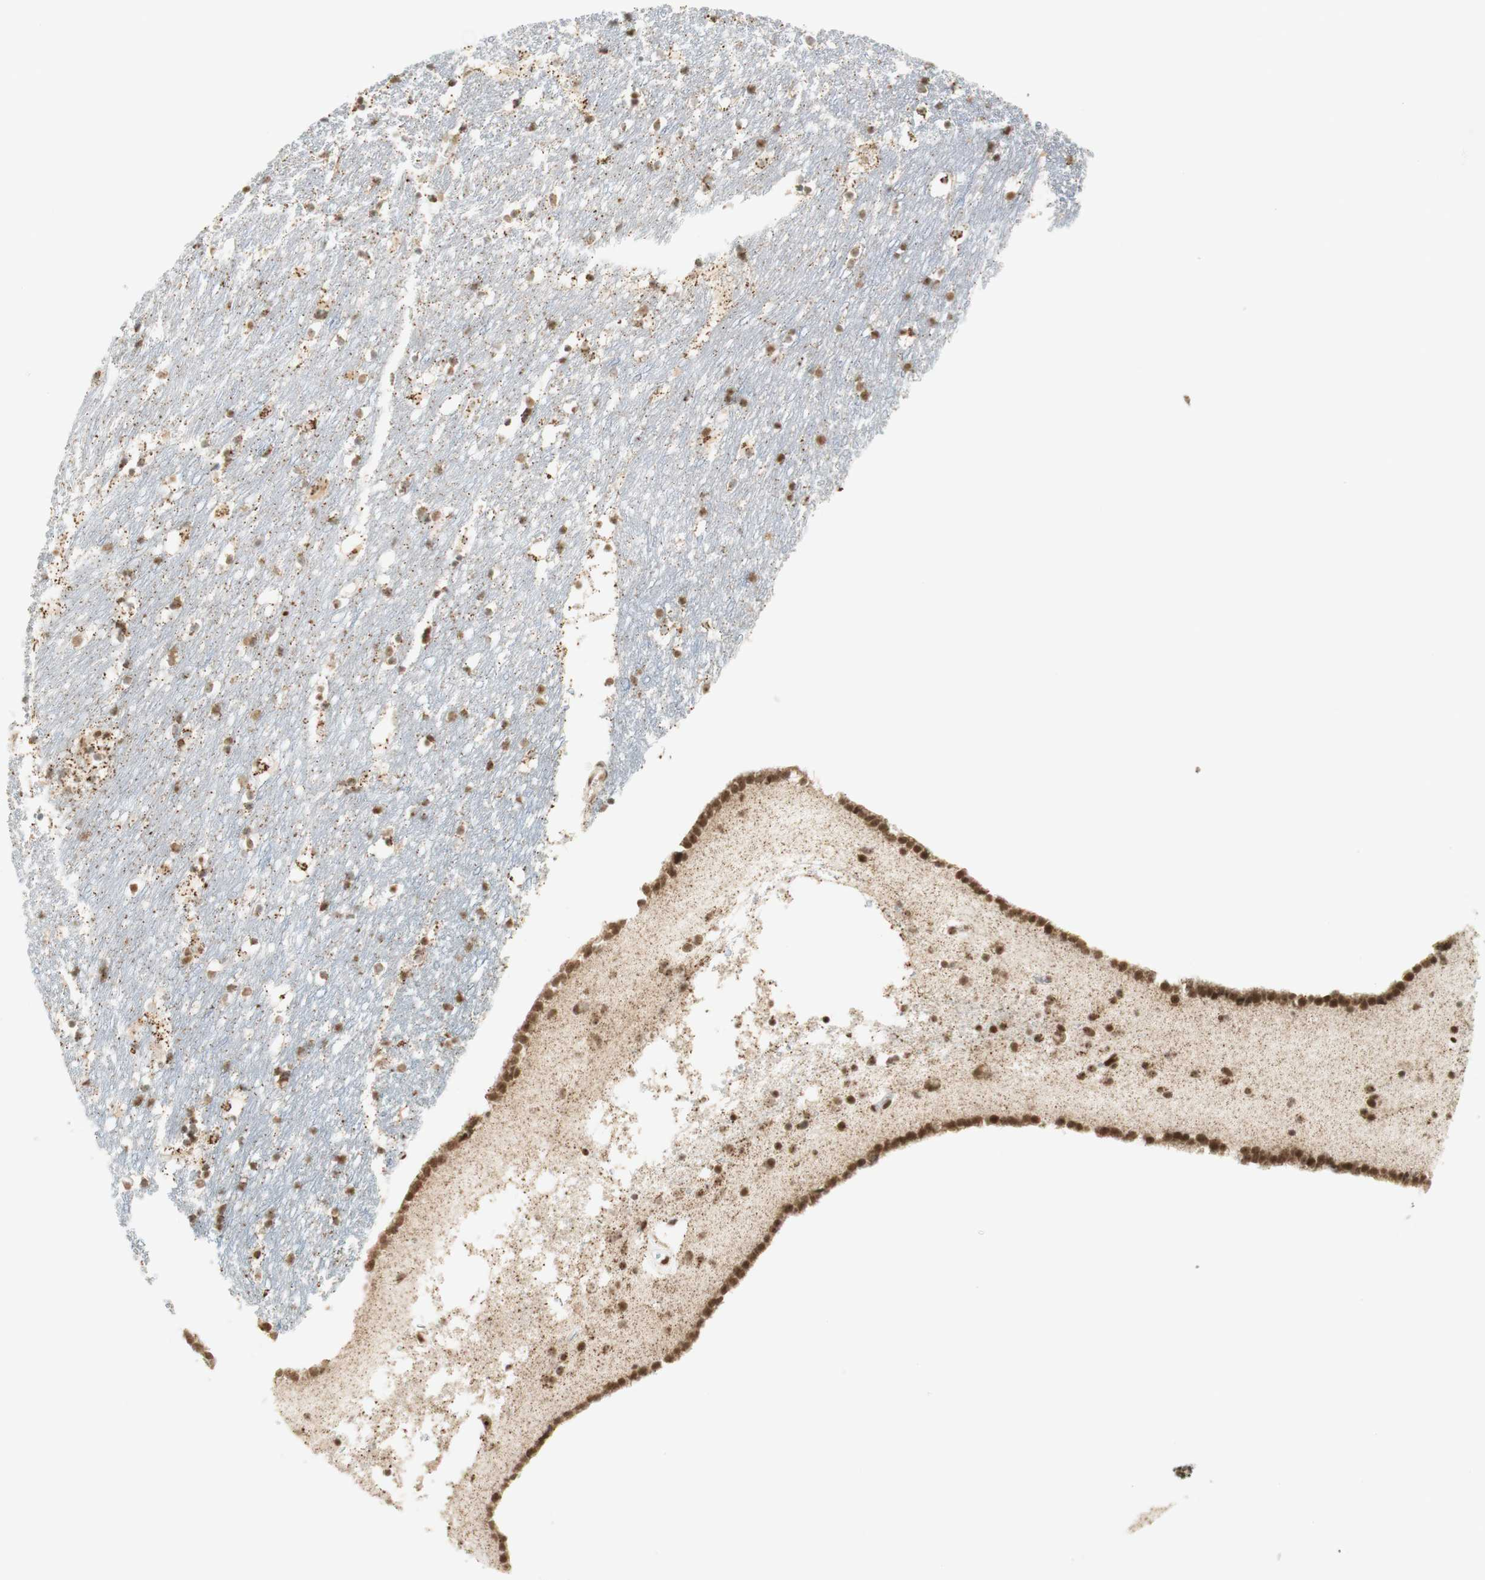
{"staining": {"intensity": "moderate", "quantity": ">75%", "location": "nuclear"}, "tissue": "caudate", "cell_type": "Glial cells", "image_type": "normal", "snomed": [{"axis": "morphology", "description": "Normal tissue, NOS"}, {"axis": "topography", "description": "Lateral ventricle wall"}], "caption": "Immunohistochemistry (IHC) staining of benign caudate, which exhibits medium levels of moderate nuclear positivity in approximately >75% of glial cells indicating moderate nuclear protein expression. The staining was performed using DAB (brown) for protein detection and nuclei were counterstained in hematoxylin (blue).", "gene": "ZNF782", "patient": {"sex": "male", "age": 45}}